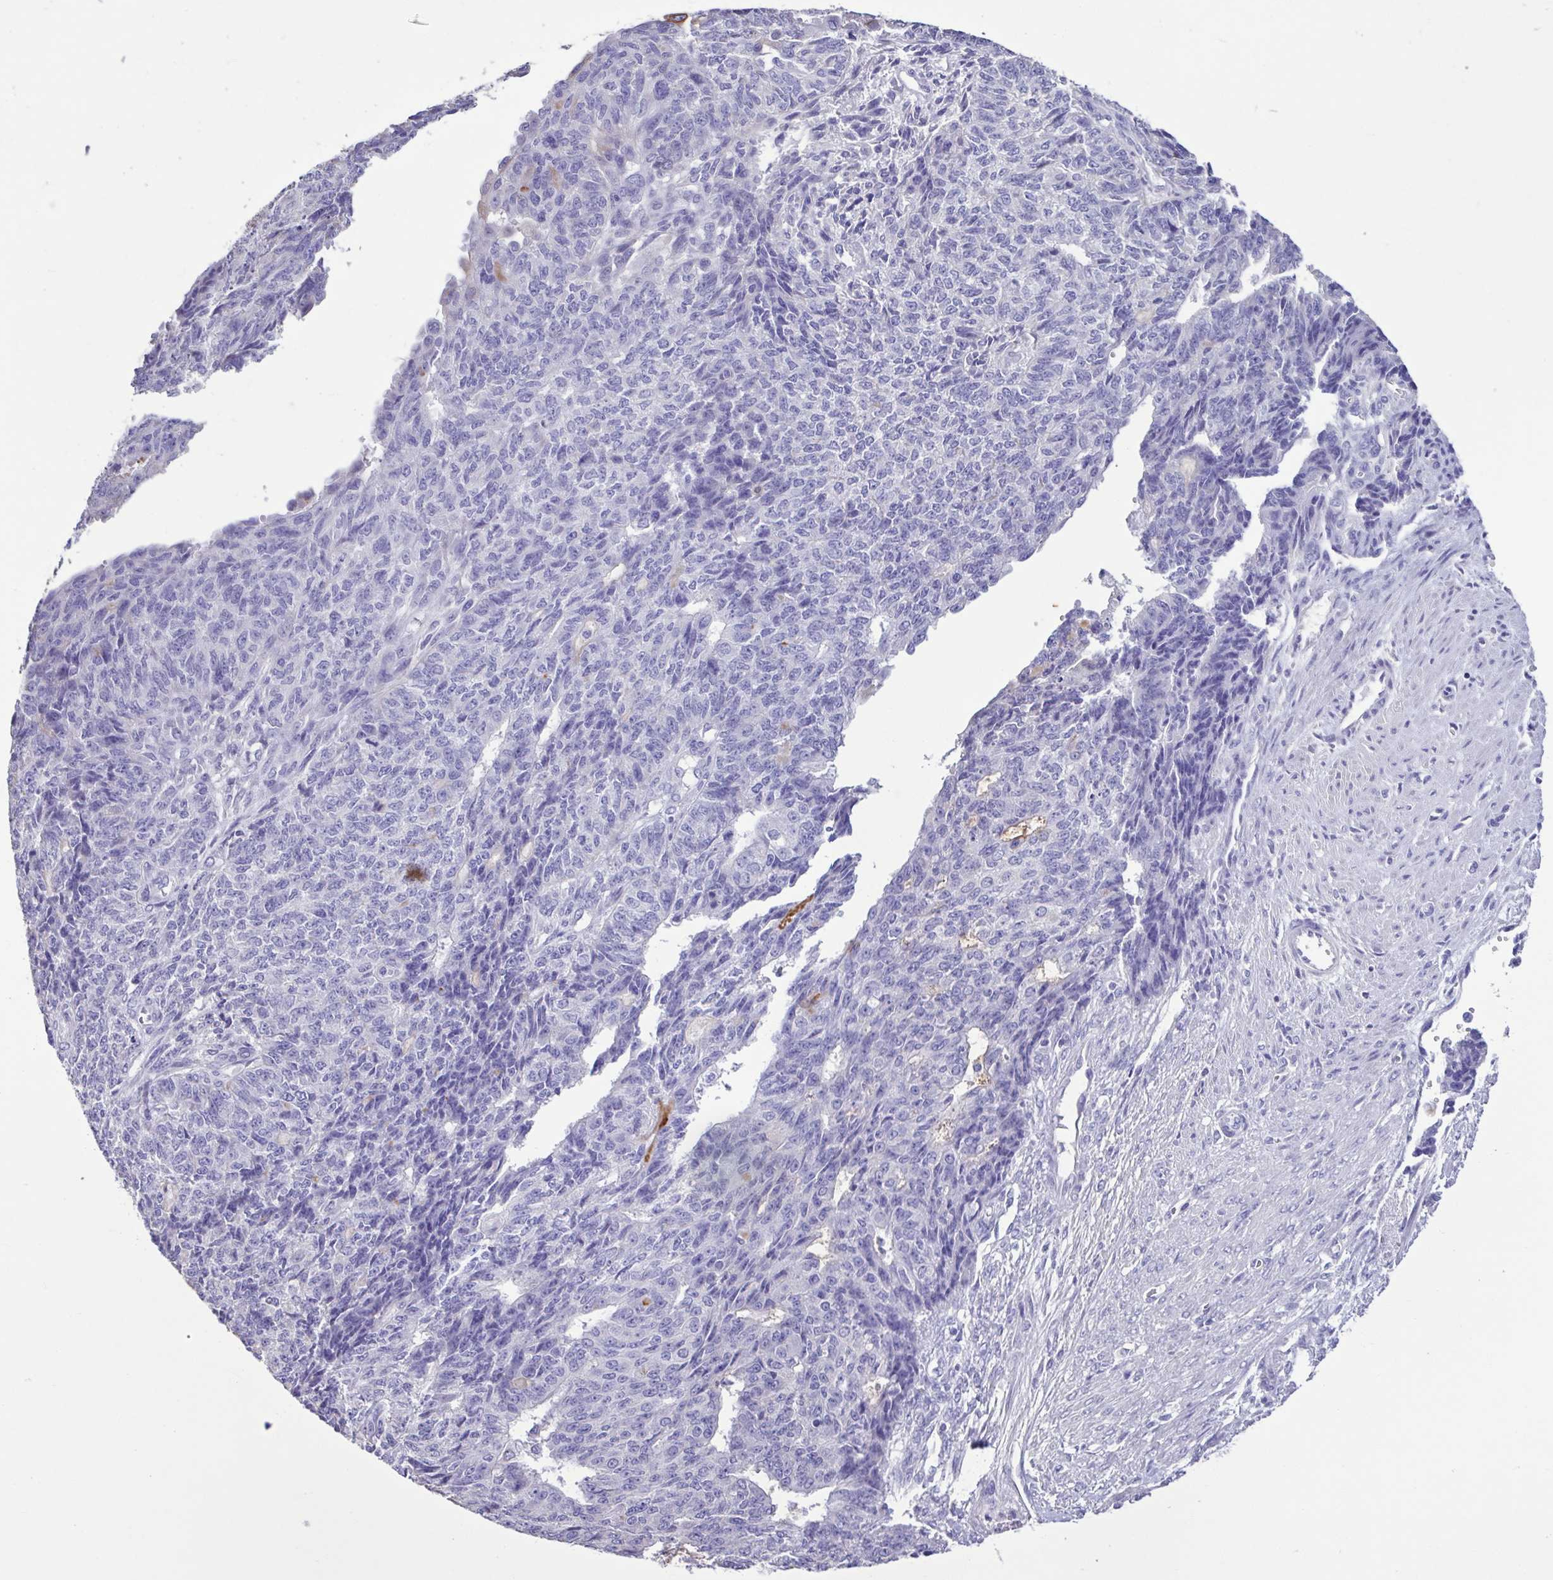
{"staining": {"intensity": "negative", "quantity": "none", "location": "none"}, "tissue": "endometrial cancer", "cell_type": "Tumor cells", "image_type": "cancer", "snomed": [{"axis": "morphology", "description": "Adenocarcinoma, NOS"}, {"axis": "topography", "description": "Endometrium"}], "caption": "IHC photomicrograph of neoplastic tissue: adenocarcinoma (endometrial) stained with DAB (3,3'-diaminobenzidine) reveals no significant protein staining in tumor cells. The staining is performed using DAB brown chromogen with nuclei counter-stained in using hematoxylin.", "gene": "PLA2G4E", "patient": {"sex": "female", "age": 32}}